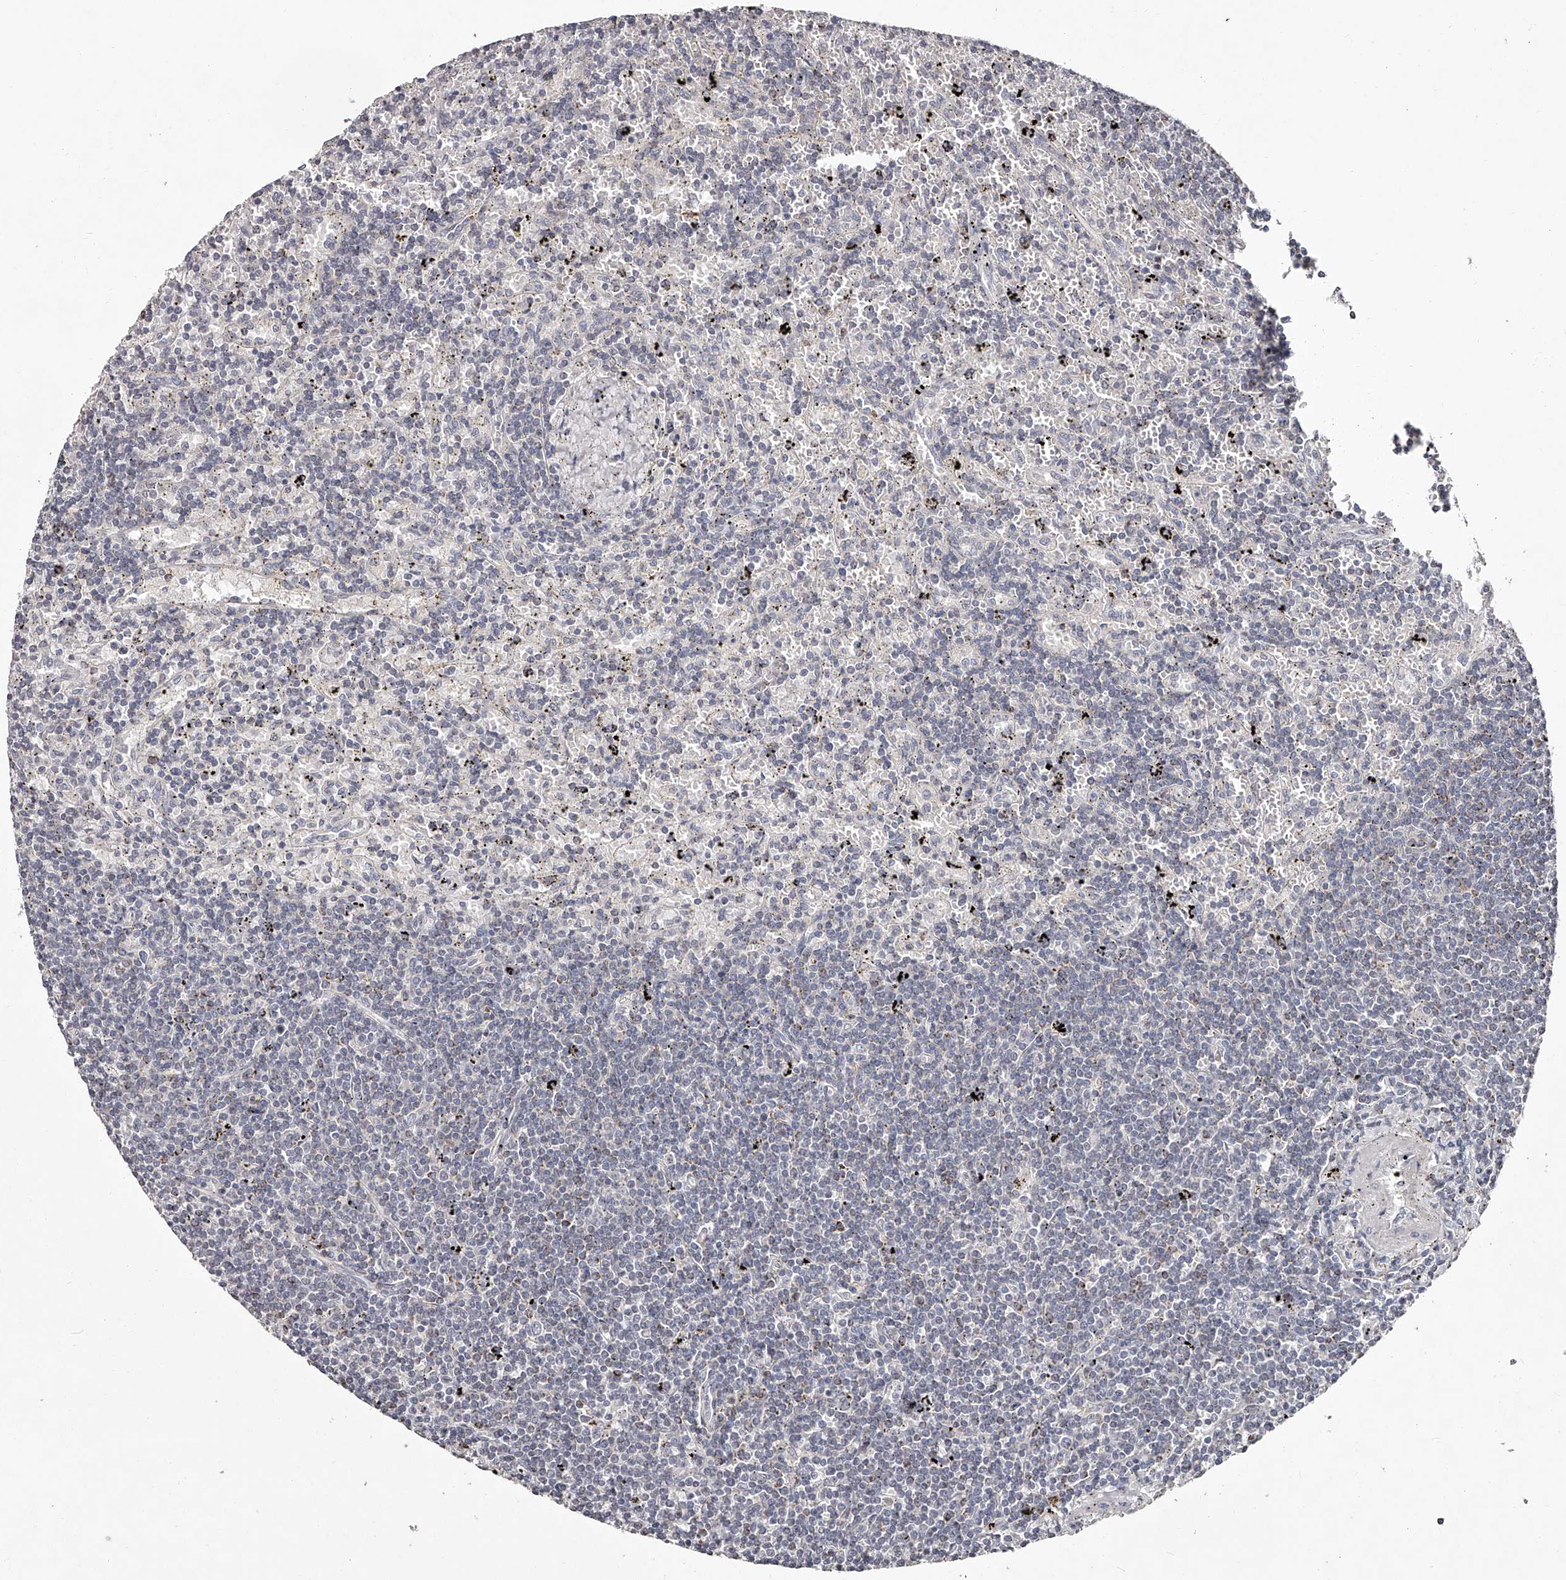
{"staining": {"intensity": "negative", "quantity": "none", "location": "none"}, "tissue": "lymphoma", "cell_type": "Tumor cells", "image_type": "cancer", "snomed": [{"axis": "morphology", "description": "Malignant lymphoma, non-Hodgkin's type, Low grade"}, {"axis": "topography", "description": "Spleen"}], "caption": "This is an IHC histopathology image of lymphoma. There is no expression in tumor cells.", "gene": "NT5DC1", "patient": {"sex": "male", "age": 76}}